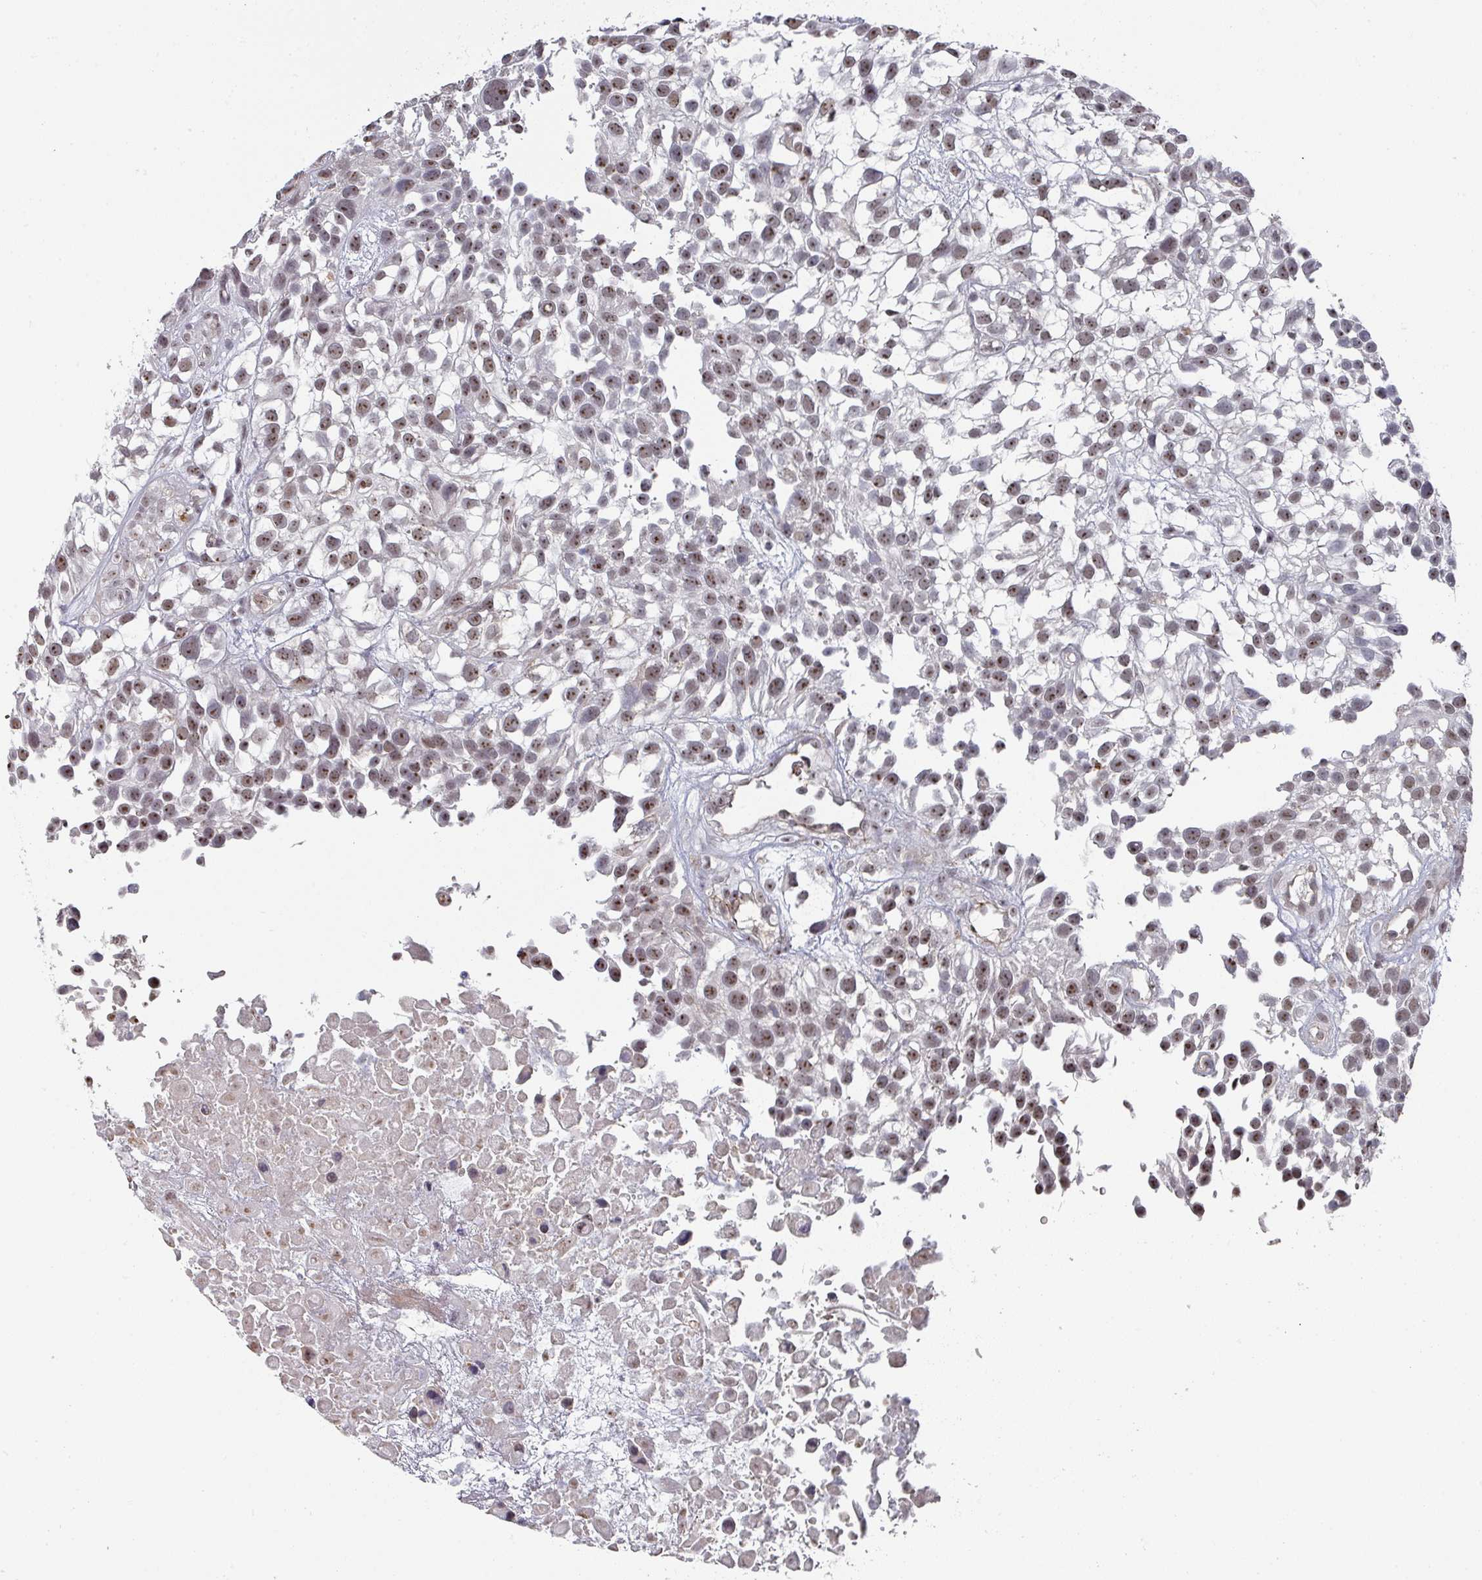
{"staining": {"intensity": "moderate", "quantity": ">75%", "location": "nuclear"}, "tissue": "urothelial cancer", "cell_type": "Tumor cells", "image_type": "cancer", "snomed": [{"axis": "morphology", "description": "Urothelial carcinoma, High grade"}, {"axis": "topography", "description": "Urinary bladder"}], "caption": "An immunohistochemistry micrograph of neoplastic tissue is shown. Protein staining in brown highlights moderate nuclear positivity in urothelial cancer within tumor cells.", "gene": "ZNF654", "patient": {"sex": "male", "age": 56}}